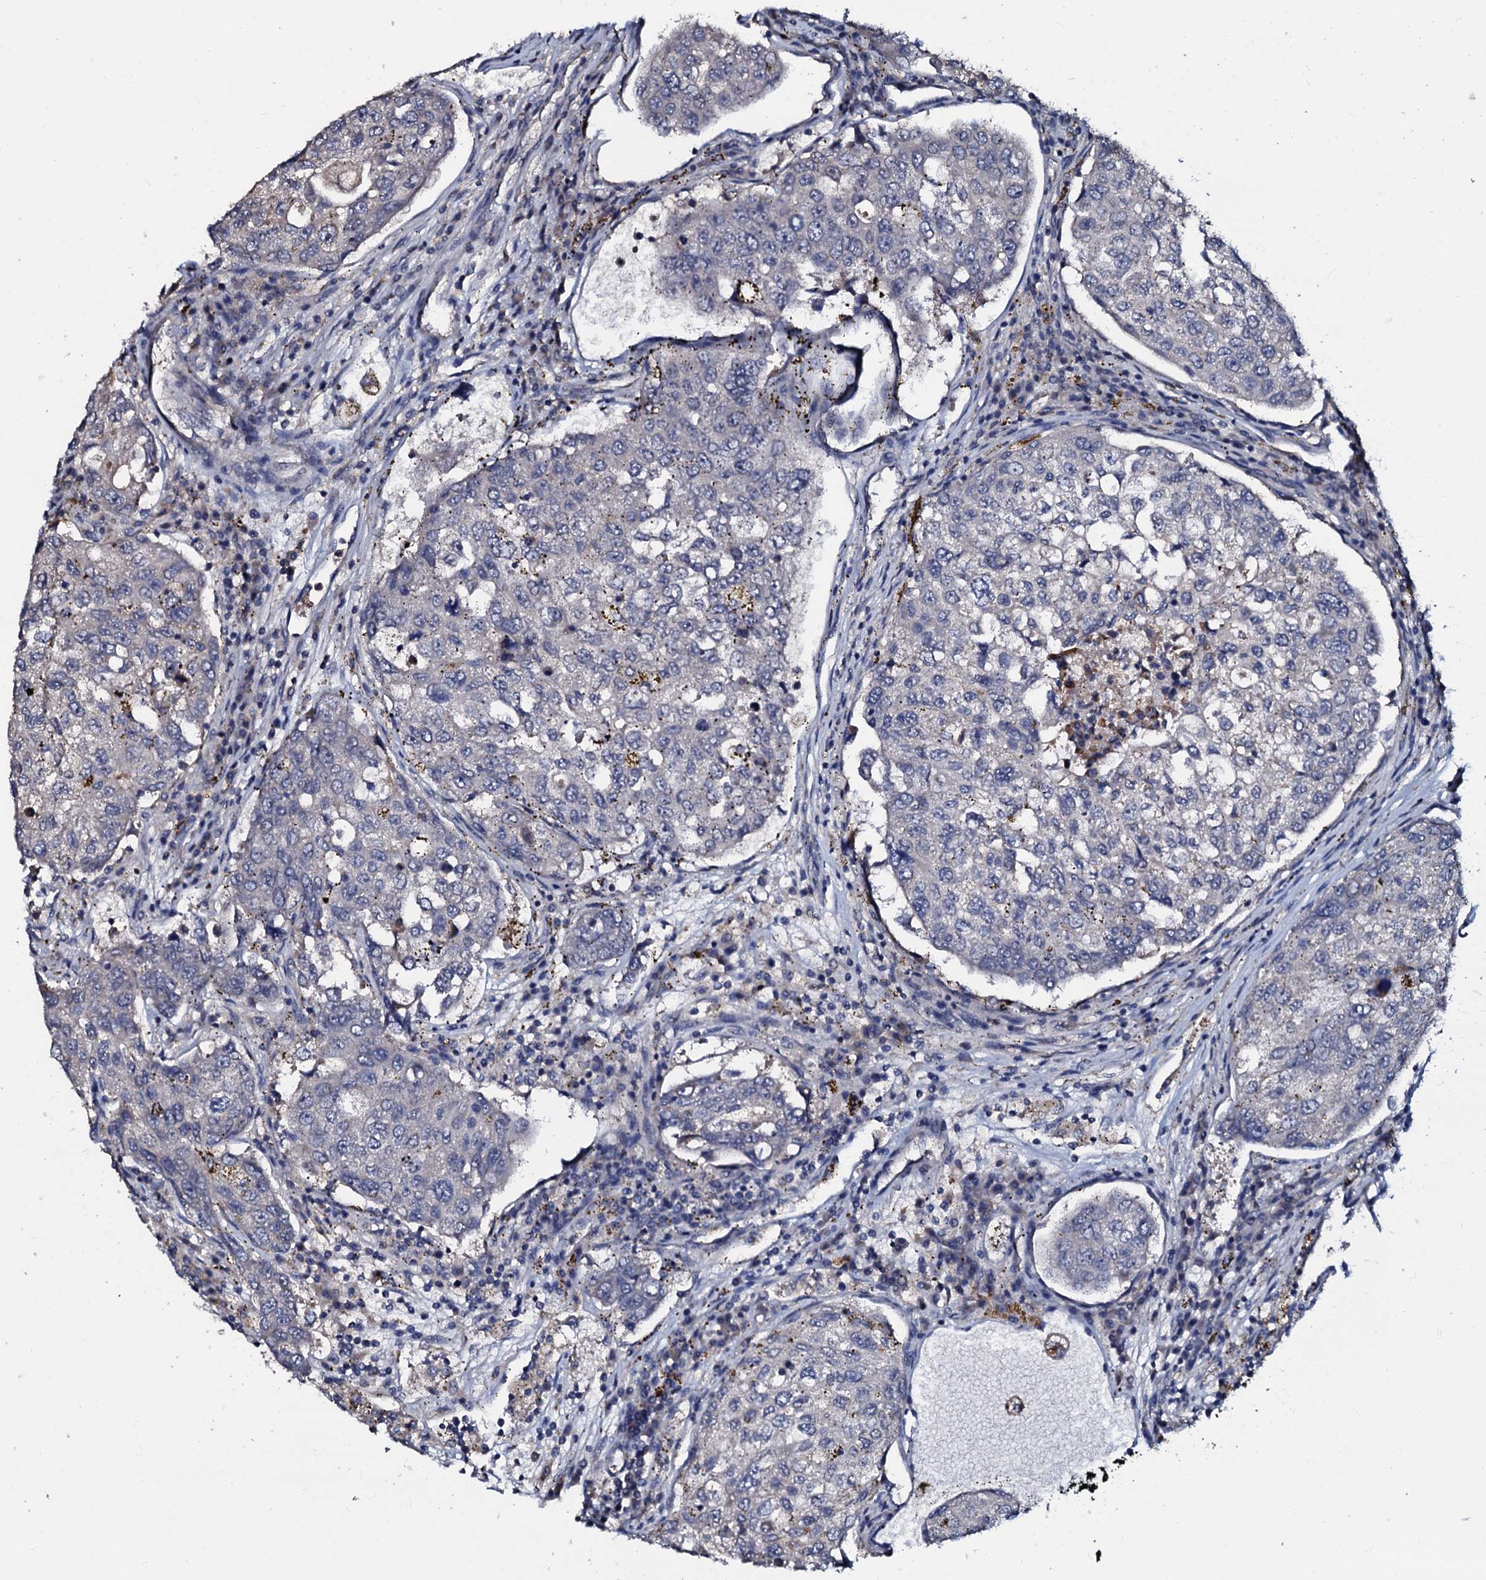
{"staining": {"intensity": "negative", "quantity": "none", "location": "none"}, "tissue": "urothelial cancer", "cell_type": "Tumor cells", "image_type": "cancer", "snomed": [{"axis": "morphology", "description": "Urothelial carcinoma, High grade"}, {"axis": "topography", "description": "Lymph node"}, {"axis": "topography", "description": "Urinary bladder"}], "caption": "High power microscopy micrograph of an IHC histopathology image of urothelial cancer, revealing no significant staining in tumor cells.", "gene": "CPNE2", "patient": {"sex": "male", "age": 51}}